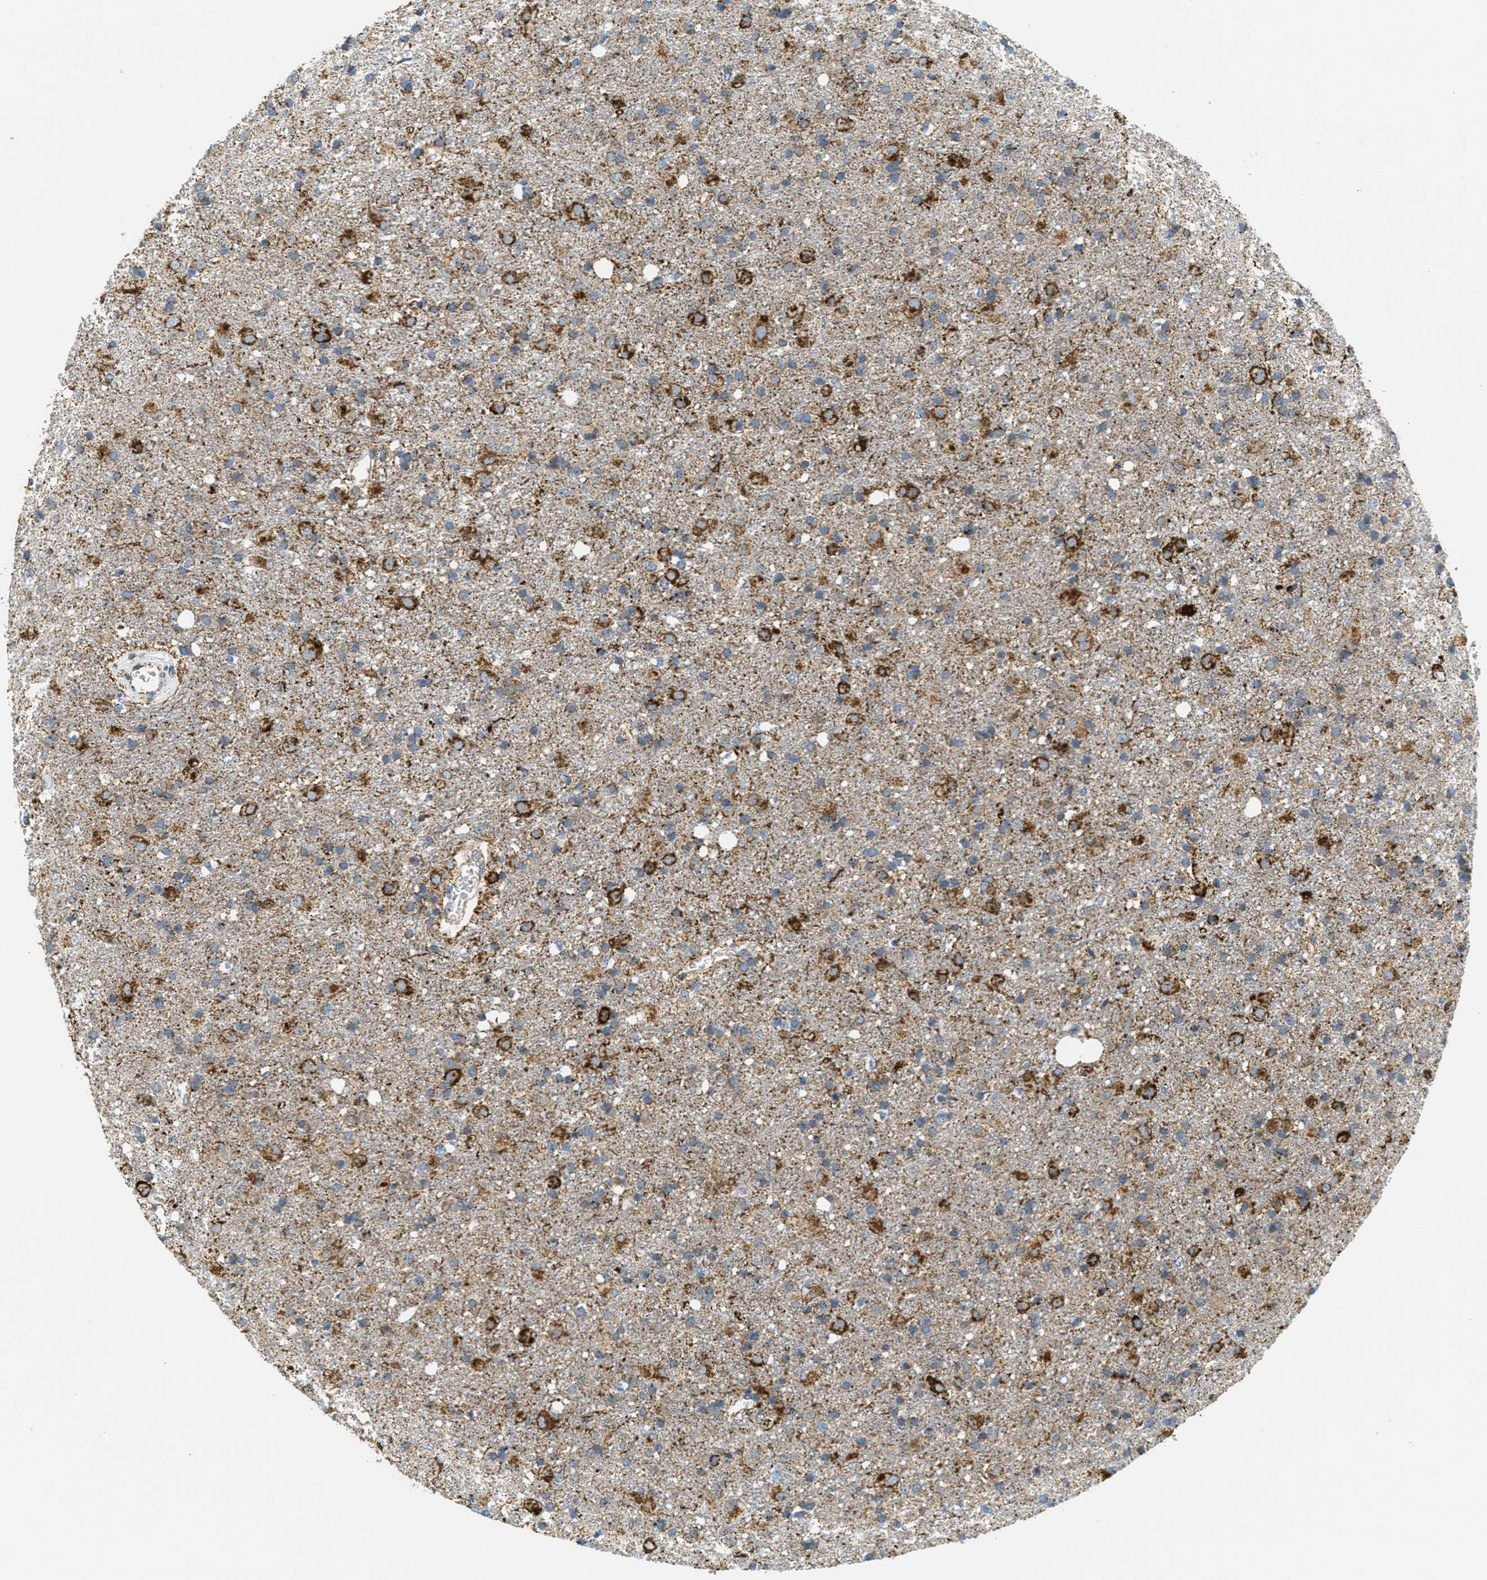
{"staining": {"intensity": "strong", "quantity": "25%-75%", "location": "cytoplasmic/membranous"}, "tissue": "glioma", "cell_type": "Tumor cells", "image_type": "cancer", "snomed": [{"axis": "morphology", "description": "Glioma, malignant, Low grade"}, {"axis": "topography", "description": "Brain"}], "caption": "Strong cytoplasmic/membranous staining is identified in about 25%-75% of tumor cells in low-grade glioma (malignant). The staining was performed using DAB (3,3'-diaminobenzidine) to visualize the protein expression in brown, while the nuclei were stained in blue with hematoxylin (Magnification: 20x).", "gene": "HLCS", "patient": {"sex": "male", "age": 65}}